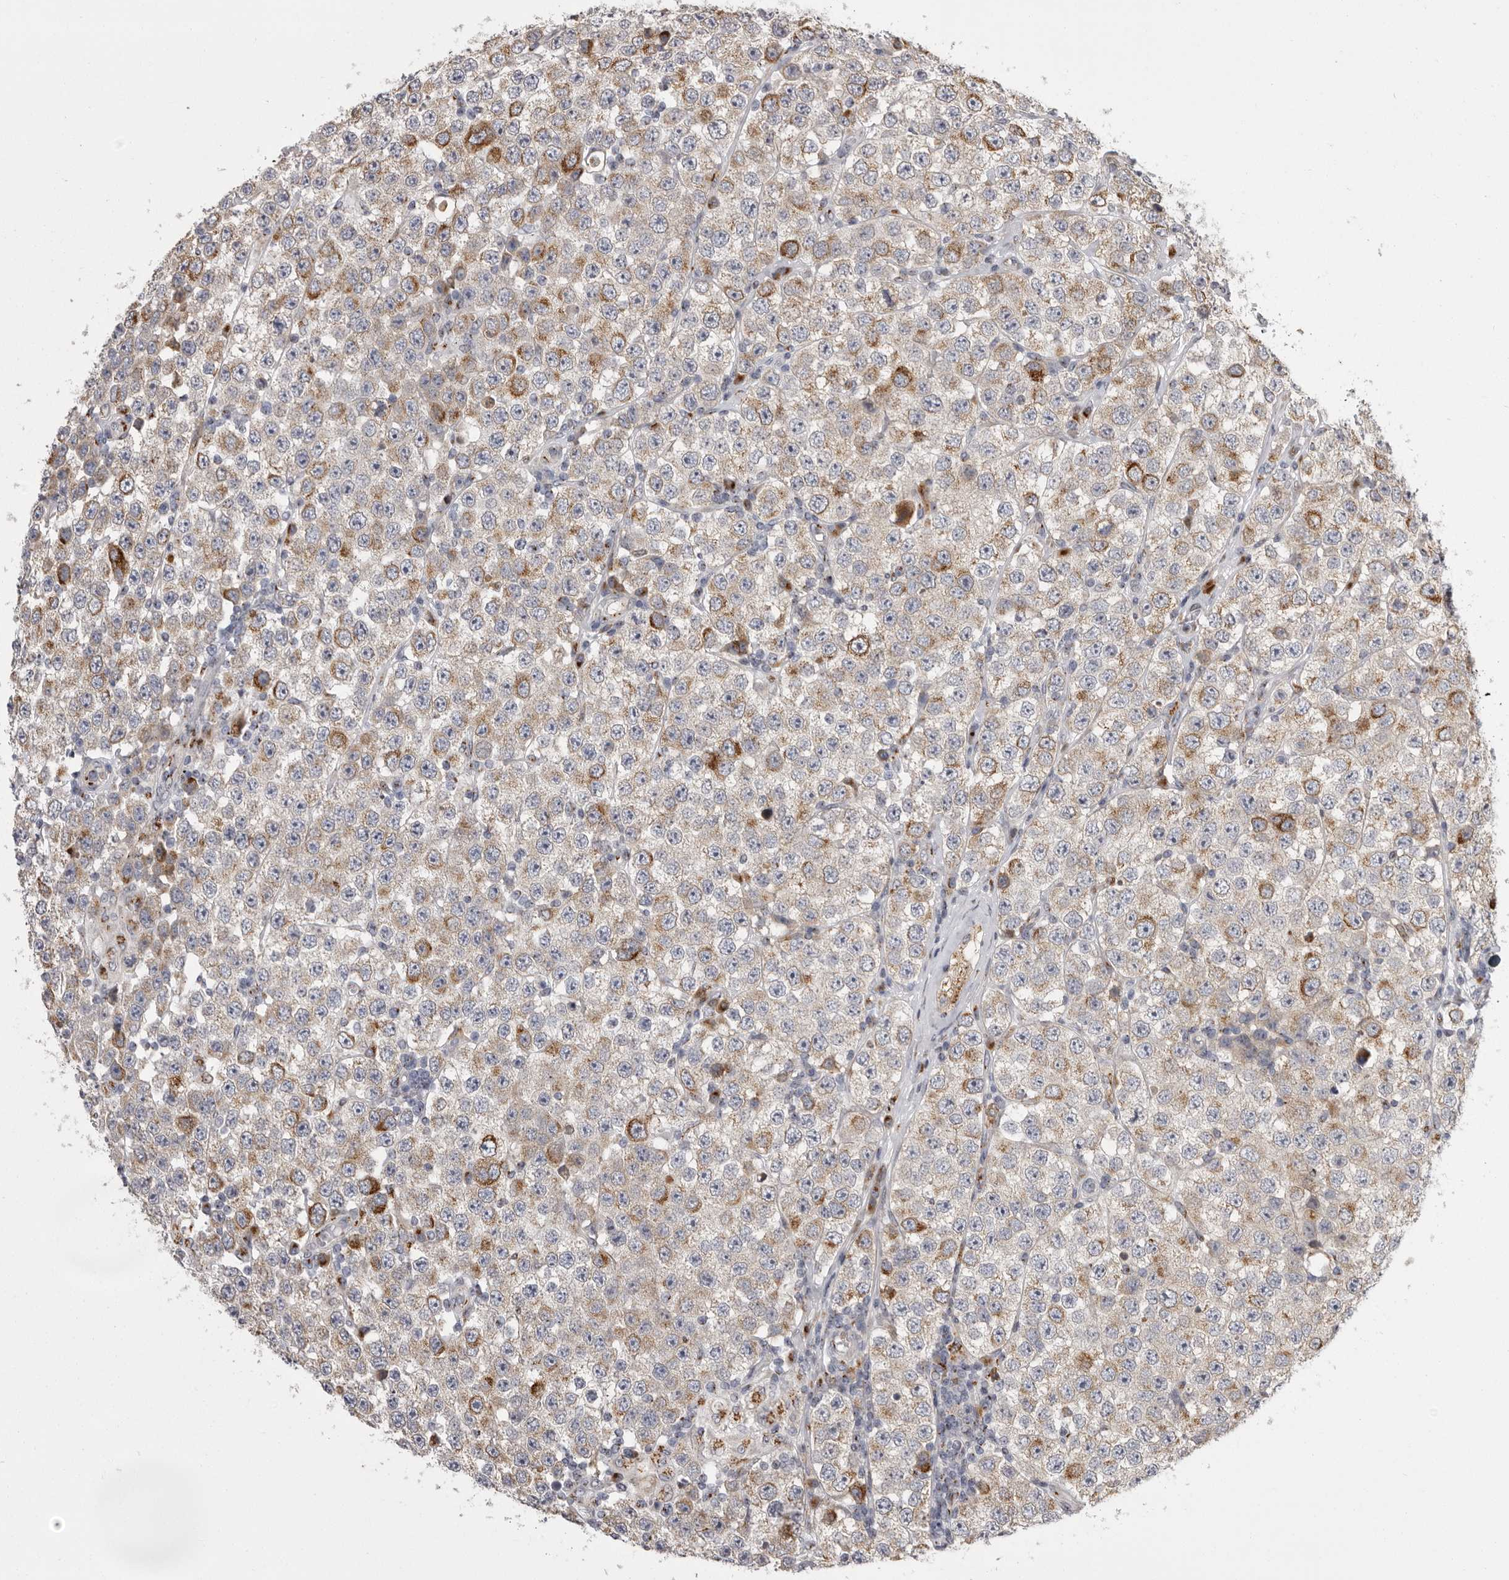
{"staining": {"intensity": "moderate", "quantity": ">75%", "location": "cytoplasmic/membranous"}, "tissue": "testis cancer", "cell_type": "Tumor cells", "image_type": "cancer", "snomed": [{"axis": "morphology", "description": "Seminoma, NOS"}, {"axis": "topography", "description": "Testis"}], "caption": "Immunohistochemical staining of testis cancer displays medium levels of moderate cytoplasmic/membranous expression in about >75% of tumor cells. (Brightfield microscopy of DAB IHC at high magnification).", "gene": "WDR47", "patient": {"sex": "male", "age": 28}}